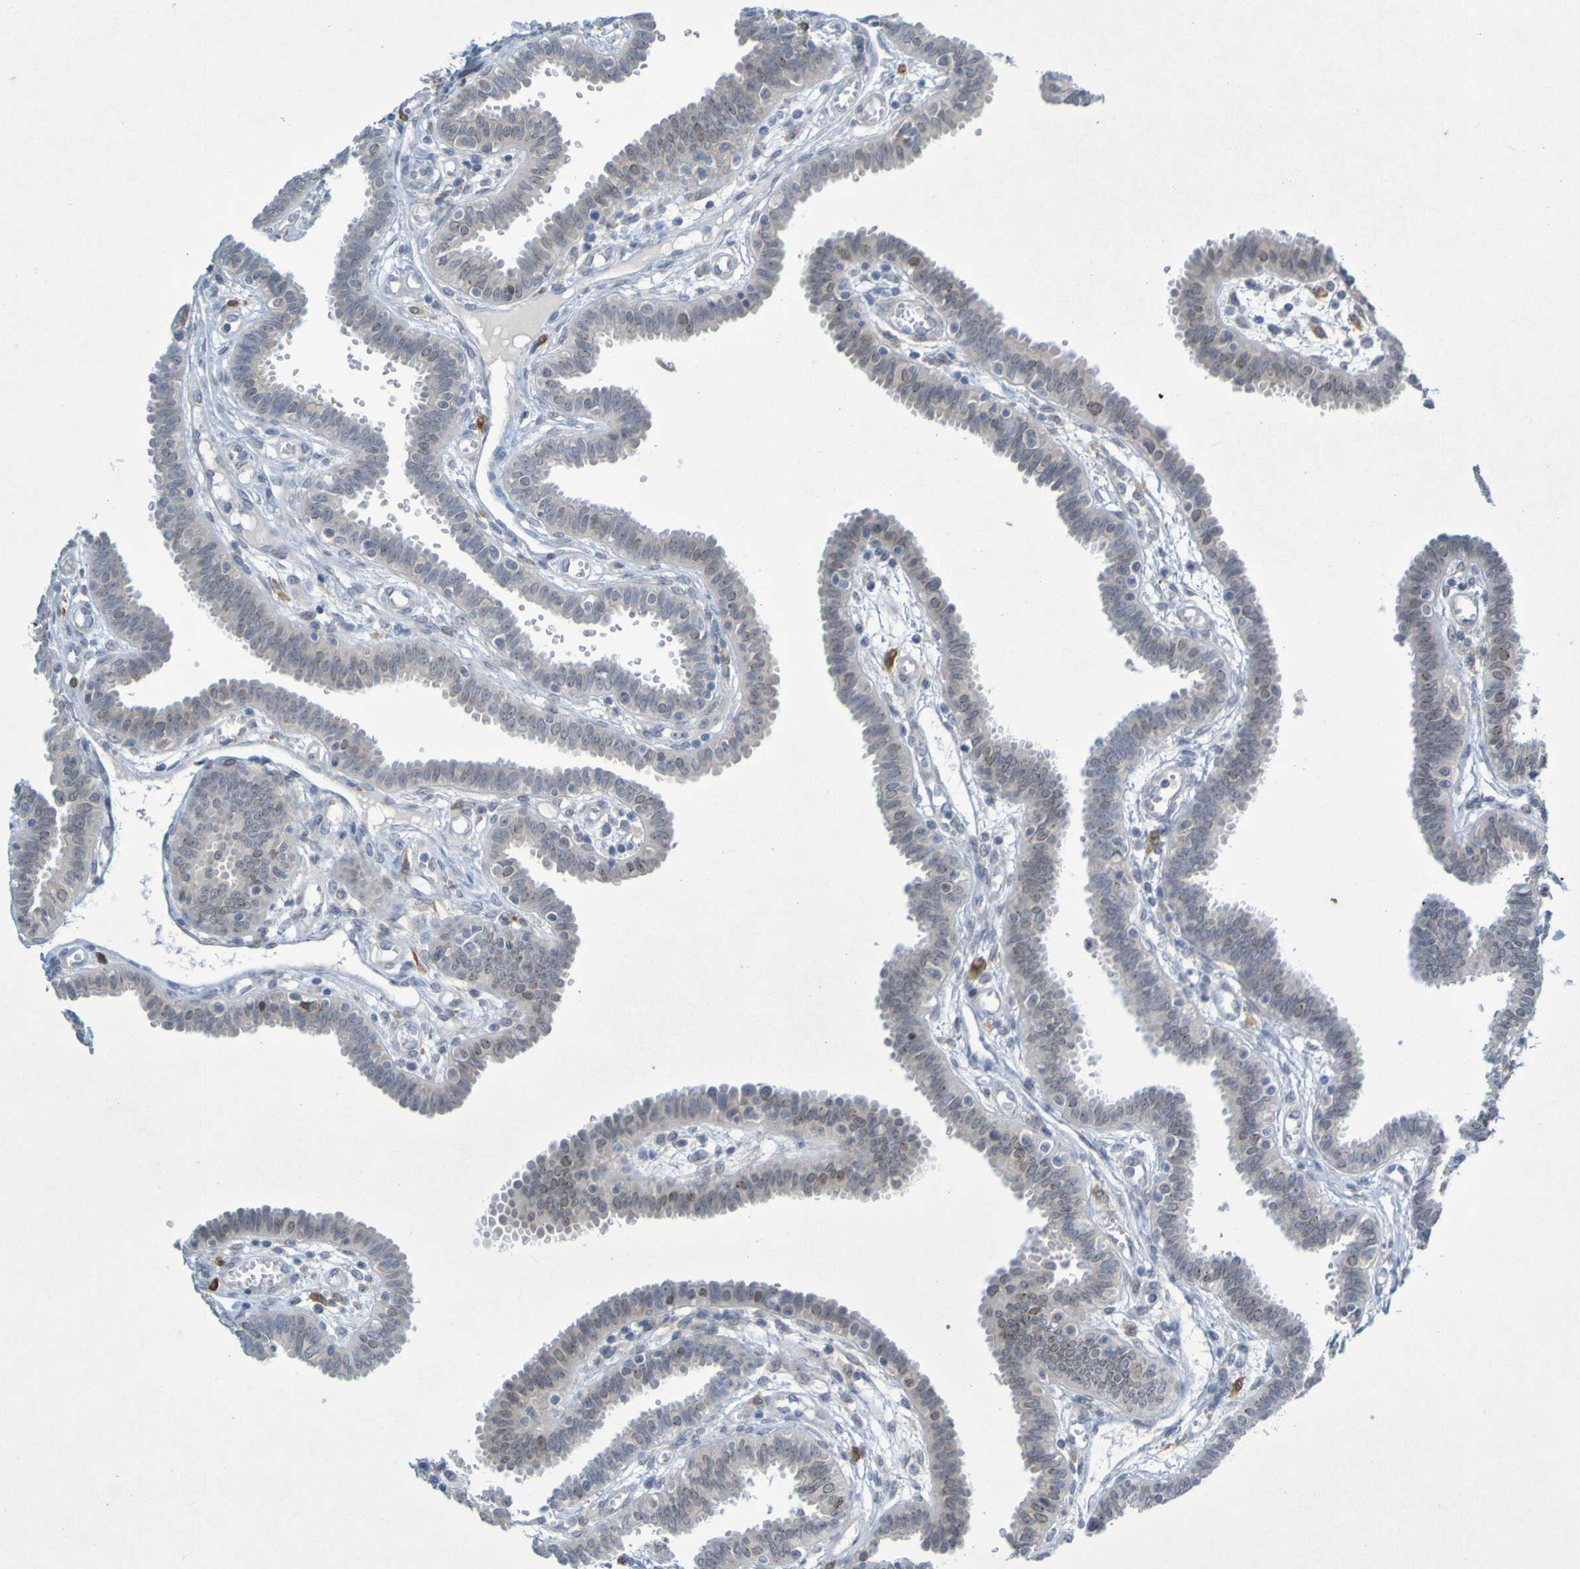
{"staining": {"intensity": "negative", "quantity": "none", "location": "none"}, "tissue": "fallopian tube", "cell_type": "Glandular cells", "image_type": "normal", "snomed": [{"axis": "morphology", "description": "Normal tissue, NOS"}, {"axis": "topography", "description": "Fallopian tube"}], "caption": "The image reveals no staining of glandular cells in benign fallopian tube.", "gene": "LILRB5", "patient": {"sex": "female", "age": 32}}